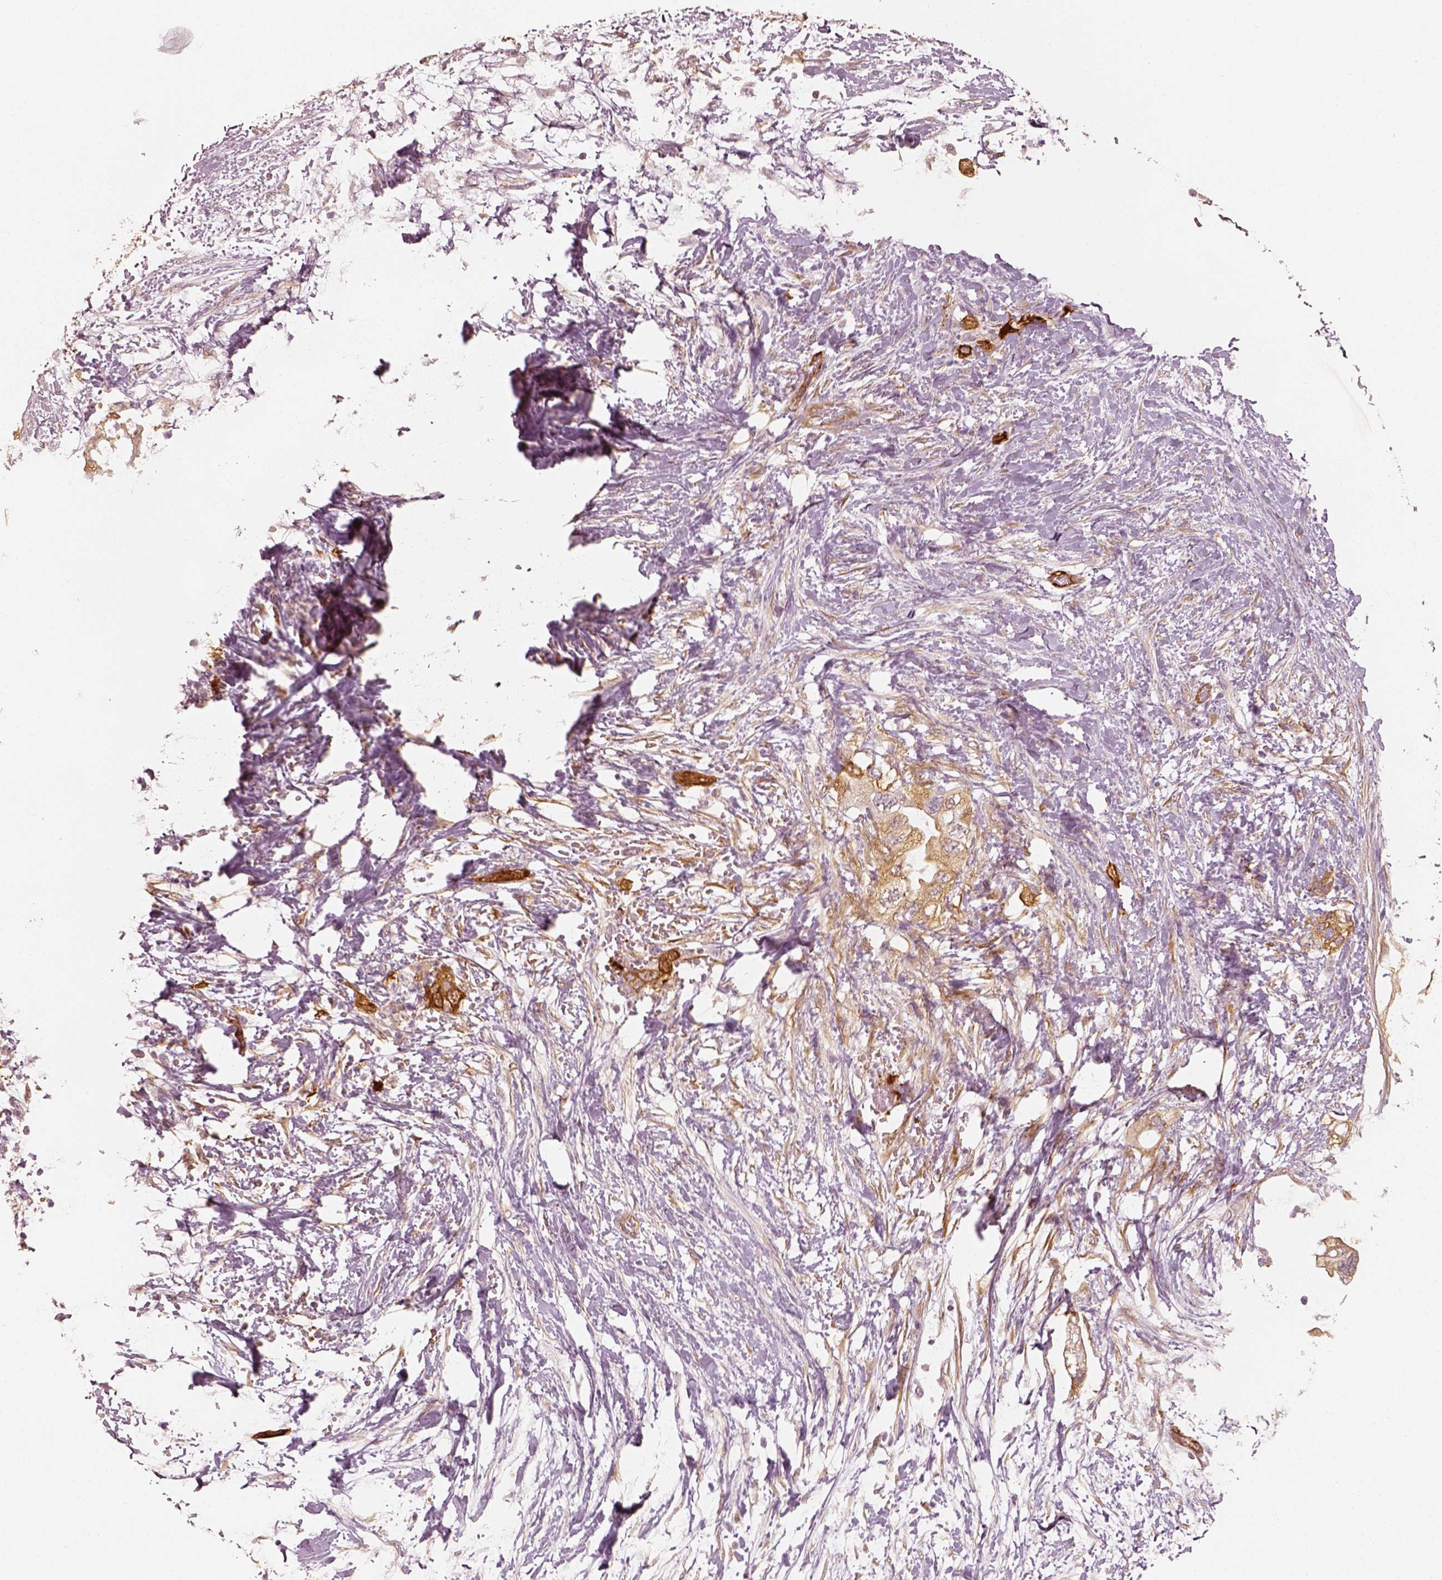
{"staining": {"intensity": "weak", "quantity": "<25%", "location": "cytoplasmic/membranous"}, "tissue": "pancreatic cancer", "cell_type": "Tumor cells", "image_type": "cancer", "snomed": [{"axis": "morphology", "description": "Adenocarcinoma, NOS"}, {"axis": "topography", "description": "Pancreas"}], "caption": "Adenocarcinoma (pancreatic) stained for a protein using immunohistochemistry demonstrates no expression tumor cells.", "gene": "FSCN1", "patient": {"sex": "female", "age": 72}}